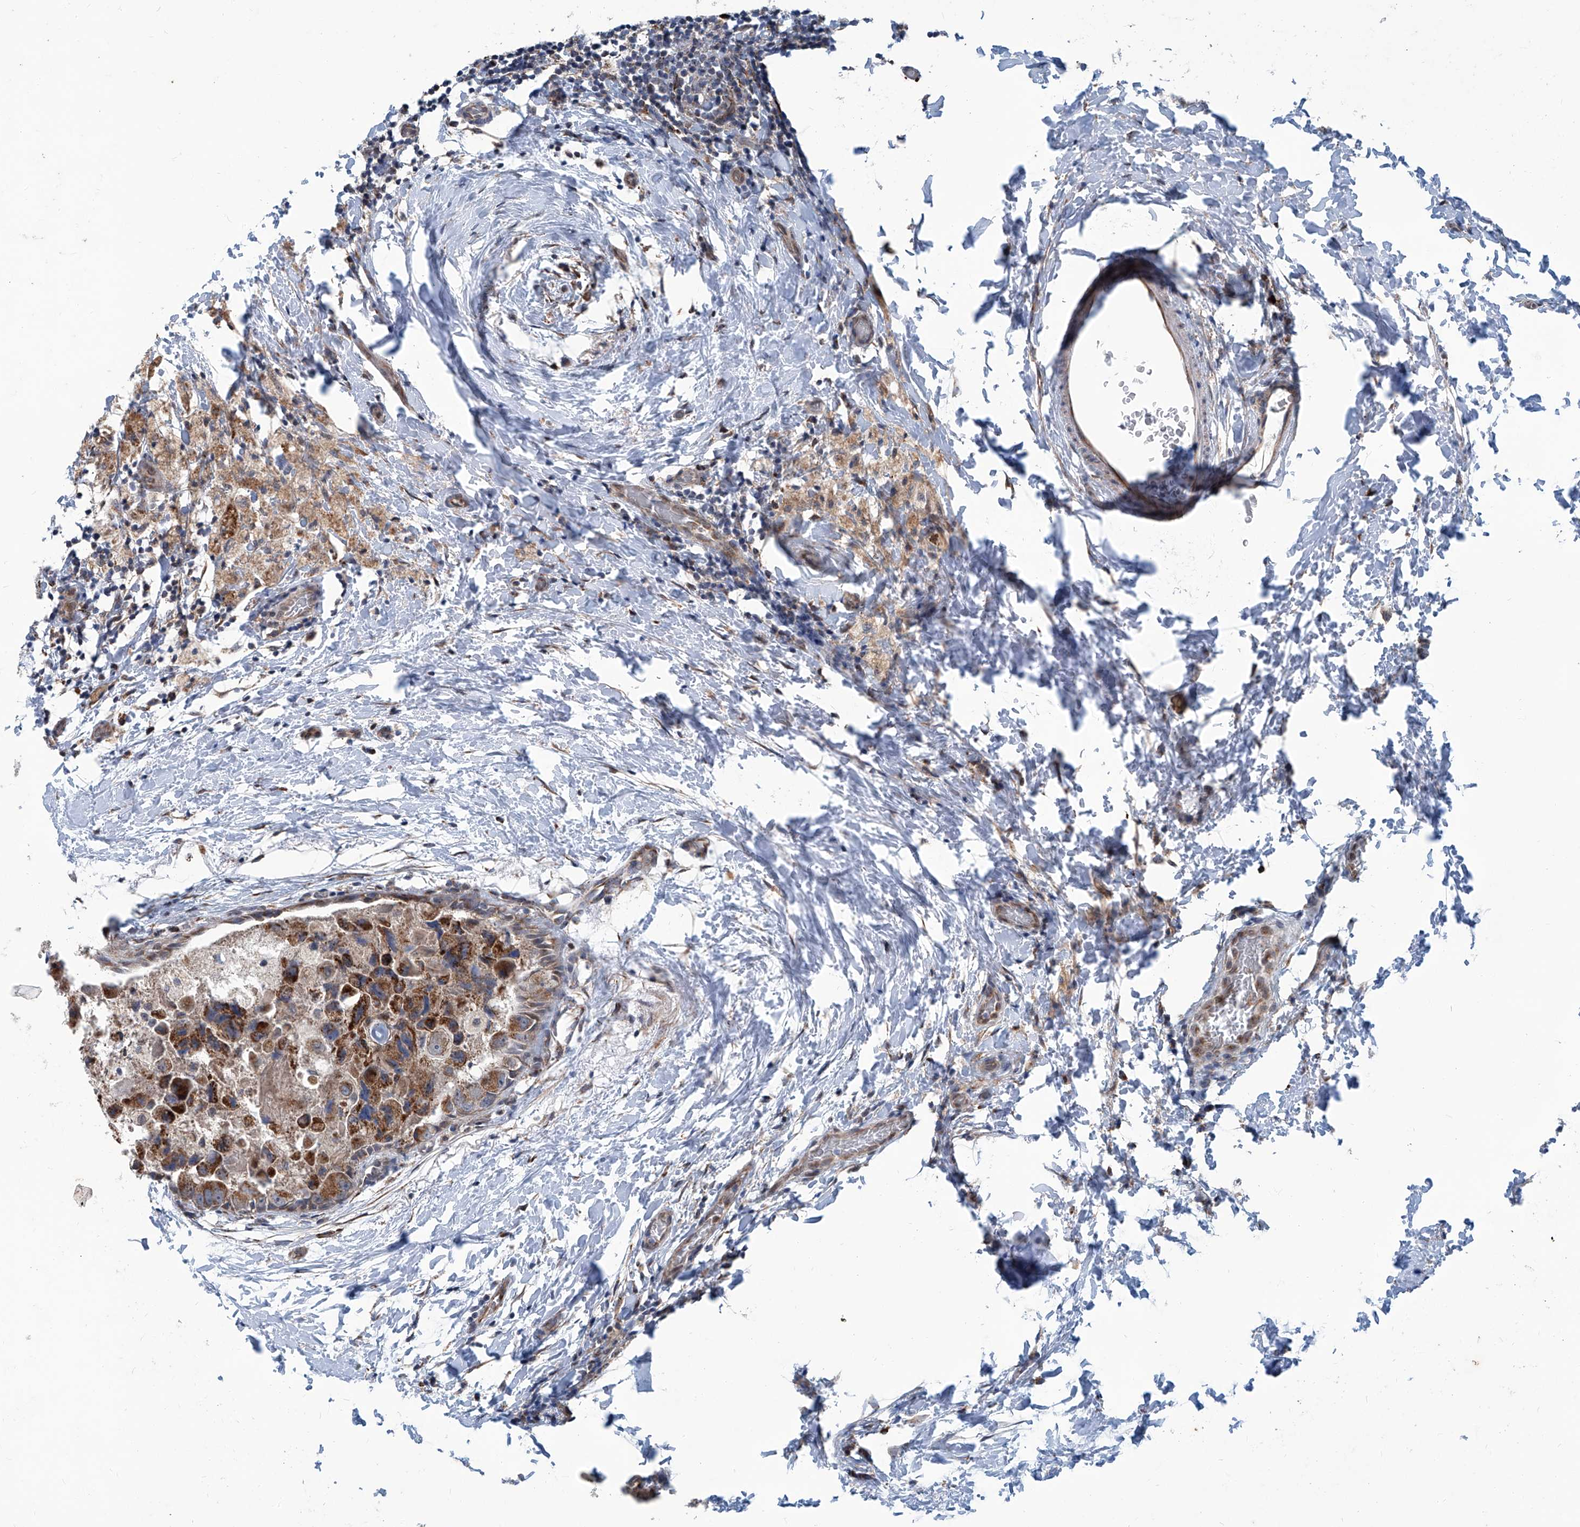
{"staining": {"intensity": "strong", "quantity": ">75%", "location": "cytoplasmic/membranous"}, "tissue": "breast cancer", "cell_type": "Tumor cells", "image_type": "cancer", "snomed": [{"axis": "morphology", "description": "Duct carcinoma"}, {"axis": "topography", "description": "Breast"}], "caption": "IHC photomicrograph of neoplastic tissue: human breast cancer stained using immunohistochemistry (IHC) demonstrates high levels of strong protein expression localized specifically in the cytoplasmic/membranous of tumor cells, appearing as a cytoplasmic/membranous brown color.", "gene": "USP48", "patient": {"sex": "female", "age": 62}}